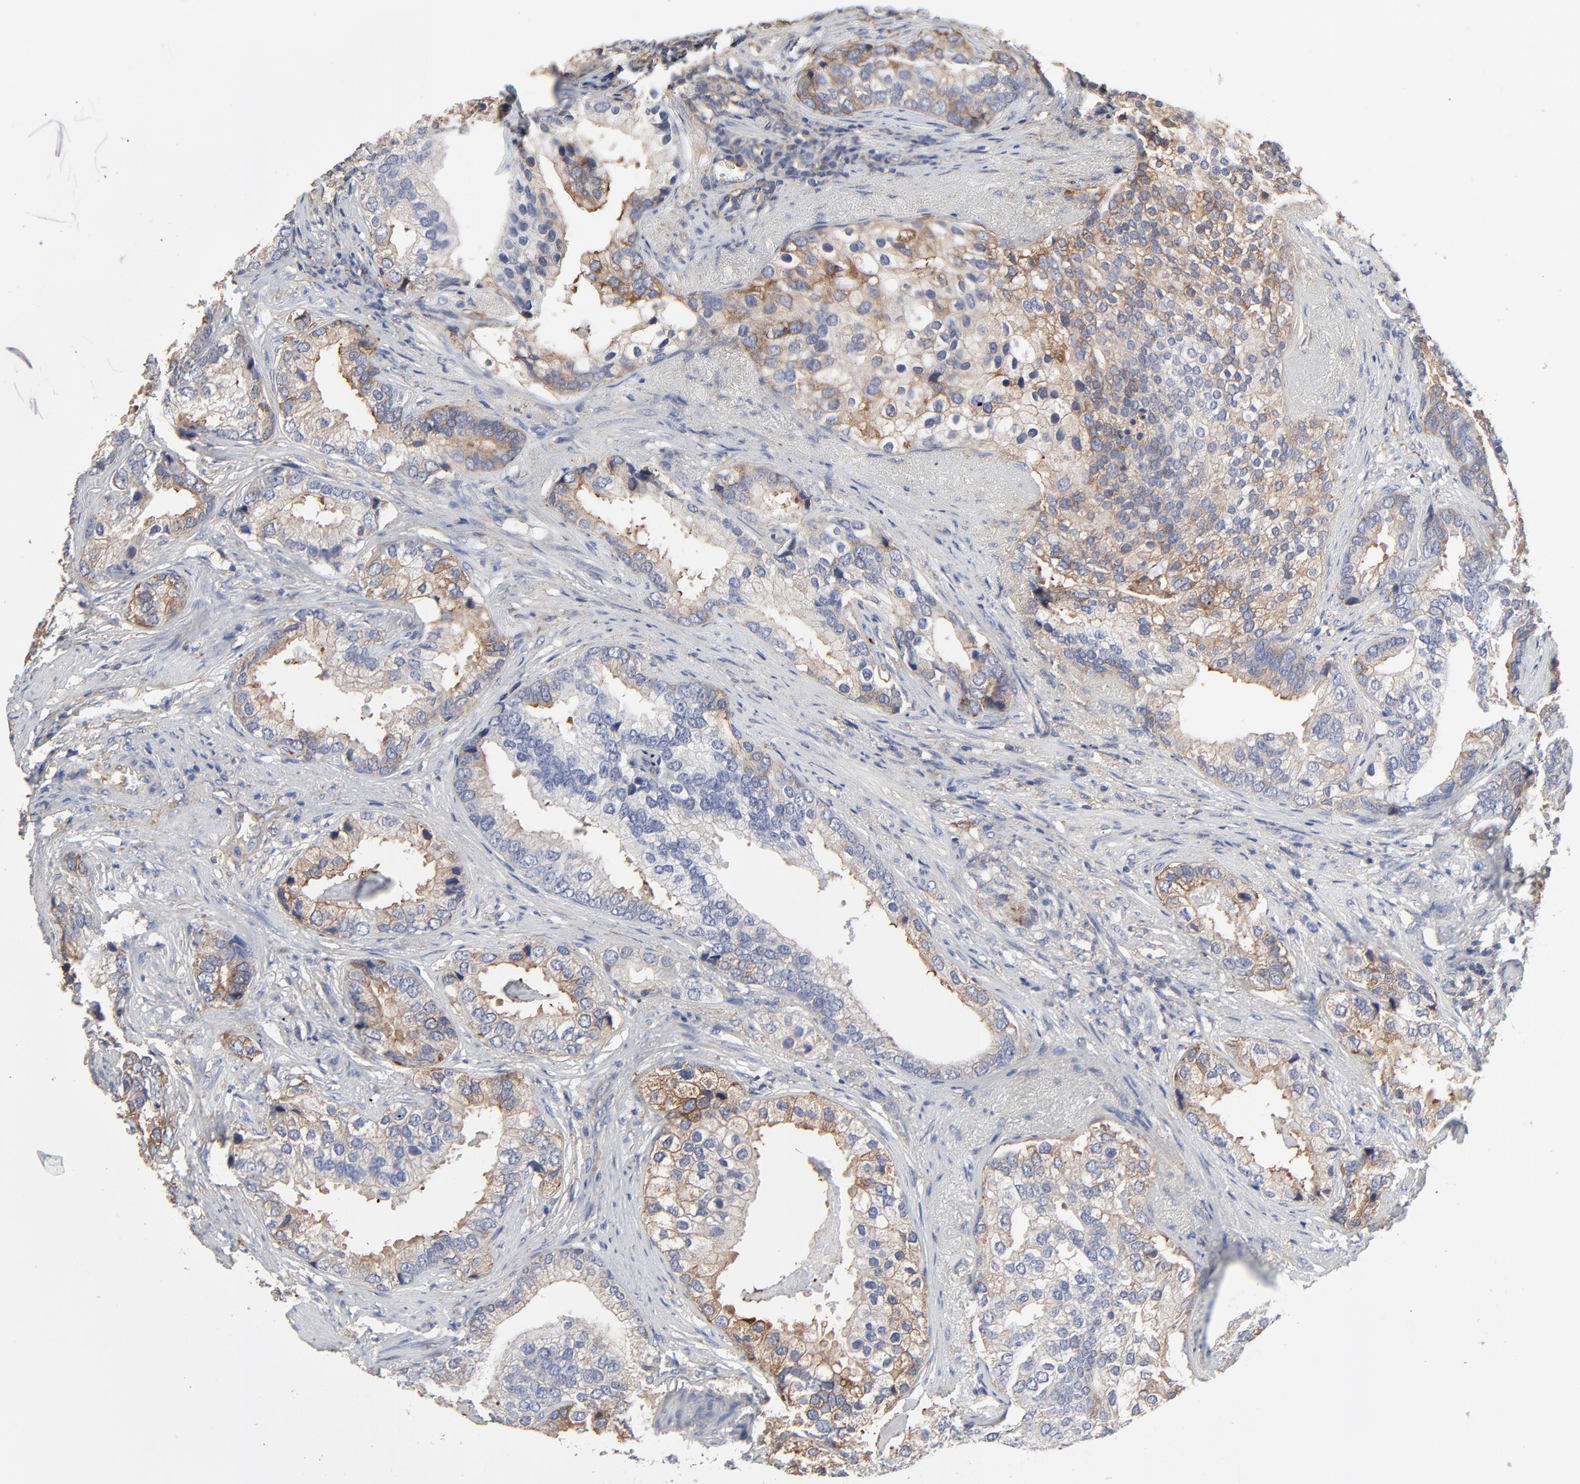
{"staining": {"intensity": "moderate", "quantity": "25%-75%", "location": "cytoplasmic/membranous"}, "tissue": "prostate cancer", "cell_type": "Tumor cells", "image_type": "cancer", "snomed": [{"axis": "morphology", "description": "Adenocarcinoma, Low grade"}, {"axis": "topography", "description": "Prostate"}], "caption": "The image displays staining of prostate adenocarcinoma (low-grade), revealing moderate cytoplasmic/membranous protein expression (brown color) within tumor cells. The protein of interest is shown in brown color, while the nuclei are stained blue.", "gene": "NXF3", "patient": {"sex": "male", "age": 71}}